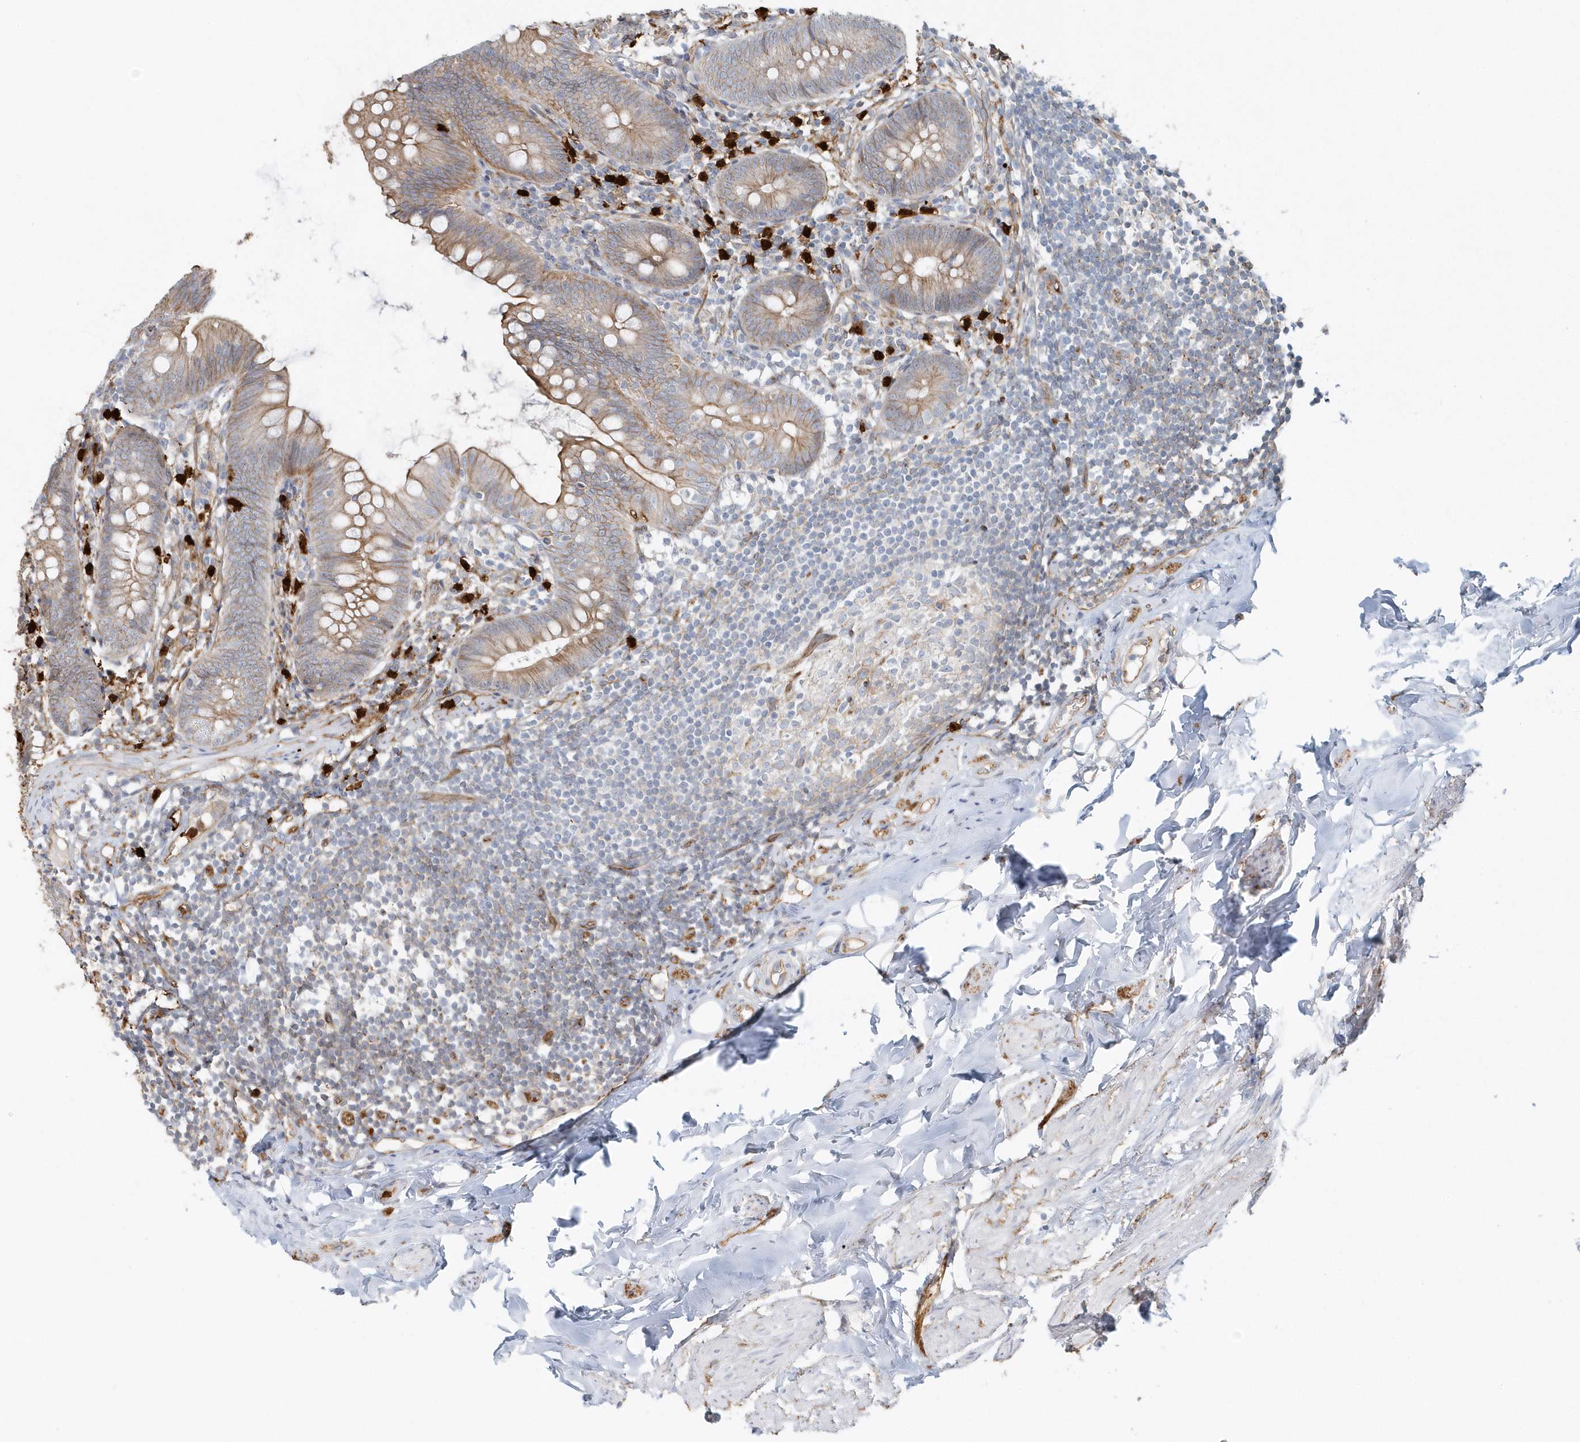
{"staining": {"intensity": "moderate", "quantity": ">75%", "location": "cytoplasmic/membranous"}, "tissue": "appendix", "cell_type": "Glandular cells", "image_type": "normal", "snomed": [{"axis": "morphology", "description": "Normal tissue, NOS"}, {"axis": "topography", "description": "Appendix"}], "caption": "The micrograph reveals a brown stain indicating the presence of a protein in the cytoplasmic/membranous of glandular cells in appendix. (DAB IHC with brightfield microscopy, high magnification).", "gene": "DNAH1", "patient": {"sex": "female", "age": 62}}